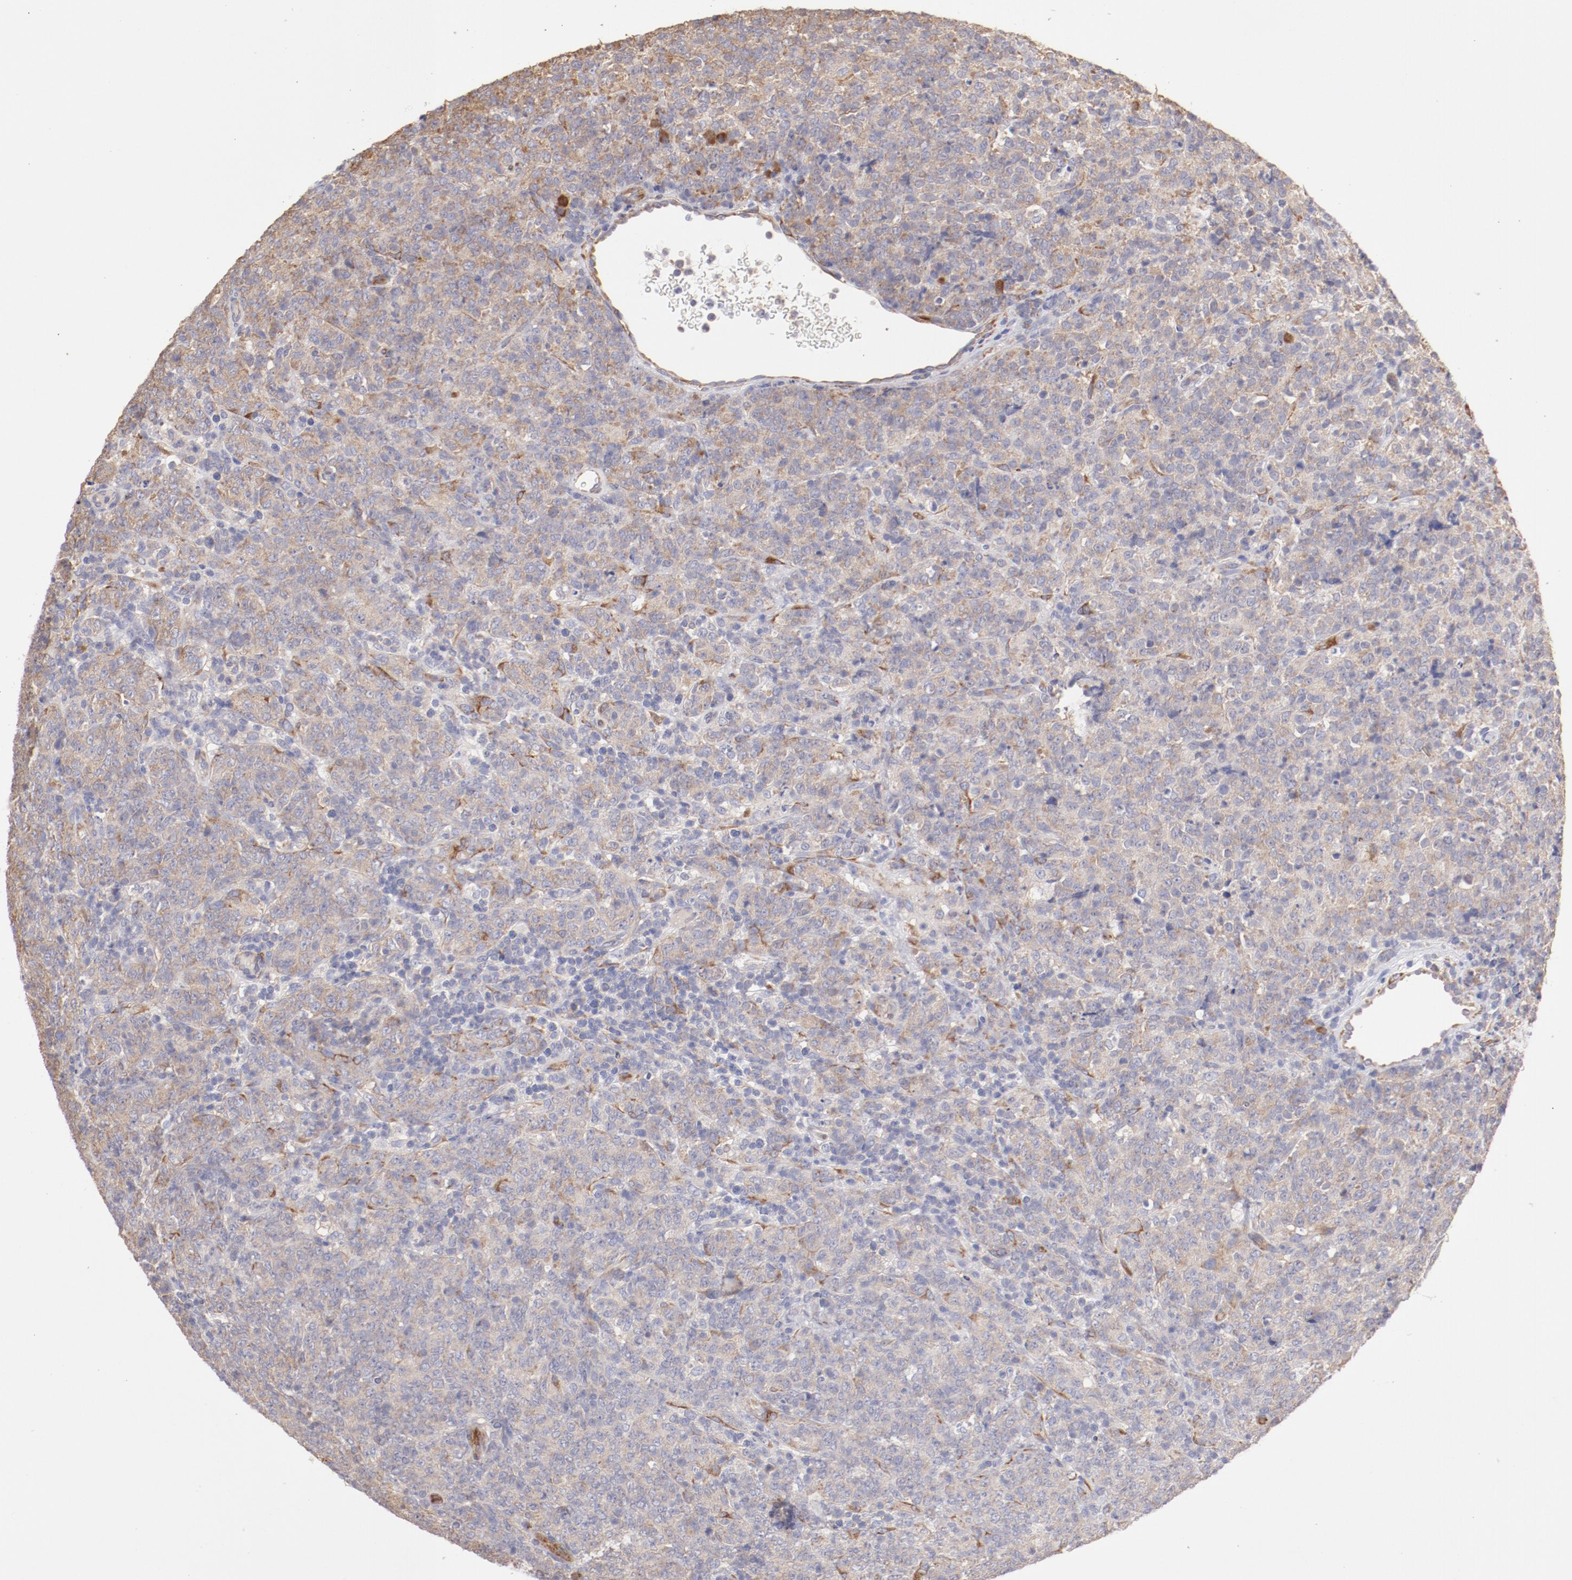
{"staining": {"intensity": "moderate", "quantity": "25%-75%", "location": "cytoplasmic/membranous"}, "tissue": "lymphoma", "cell_type": "Tumor cells", "image_type": "cancer", "snomed": [{"axis": "morphology", "description": "Malignant lymphoma, non-Hodgkin's type, High grade"}, {"axis": "topography", "description": "Tonsil"}], "caption": "High-power microscopy captured an IHC histopathology image of high-grade malignant lymphoma, non-Hodgkin's type, revealing moderate cytoplasmic/membranous expression in about 25%-75% of tumor cells. (IHC, brightfield microscopy, high magnification).", "gene": "ENTPD5", "patient": {"sex": "female", "age": 36}}